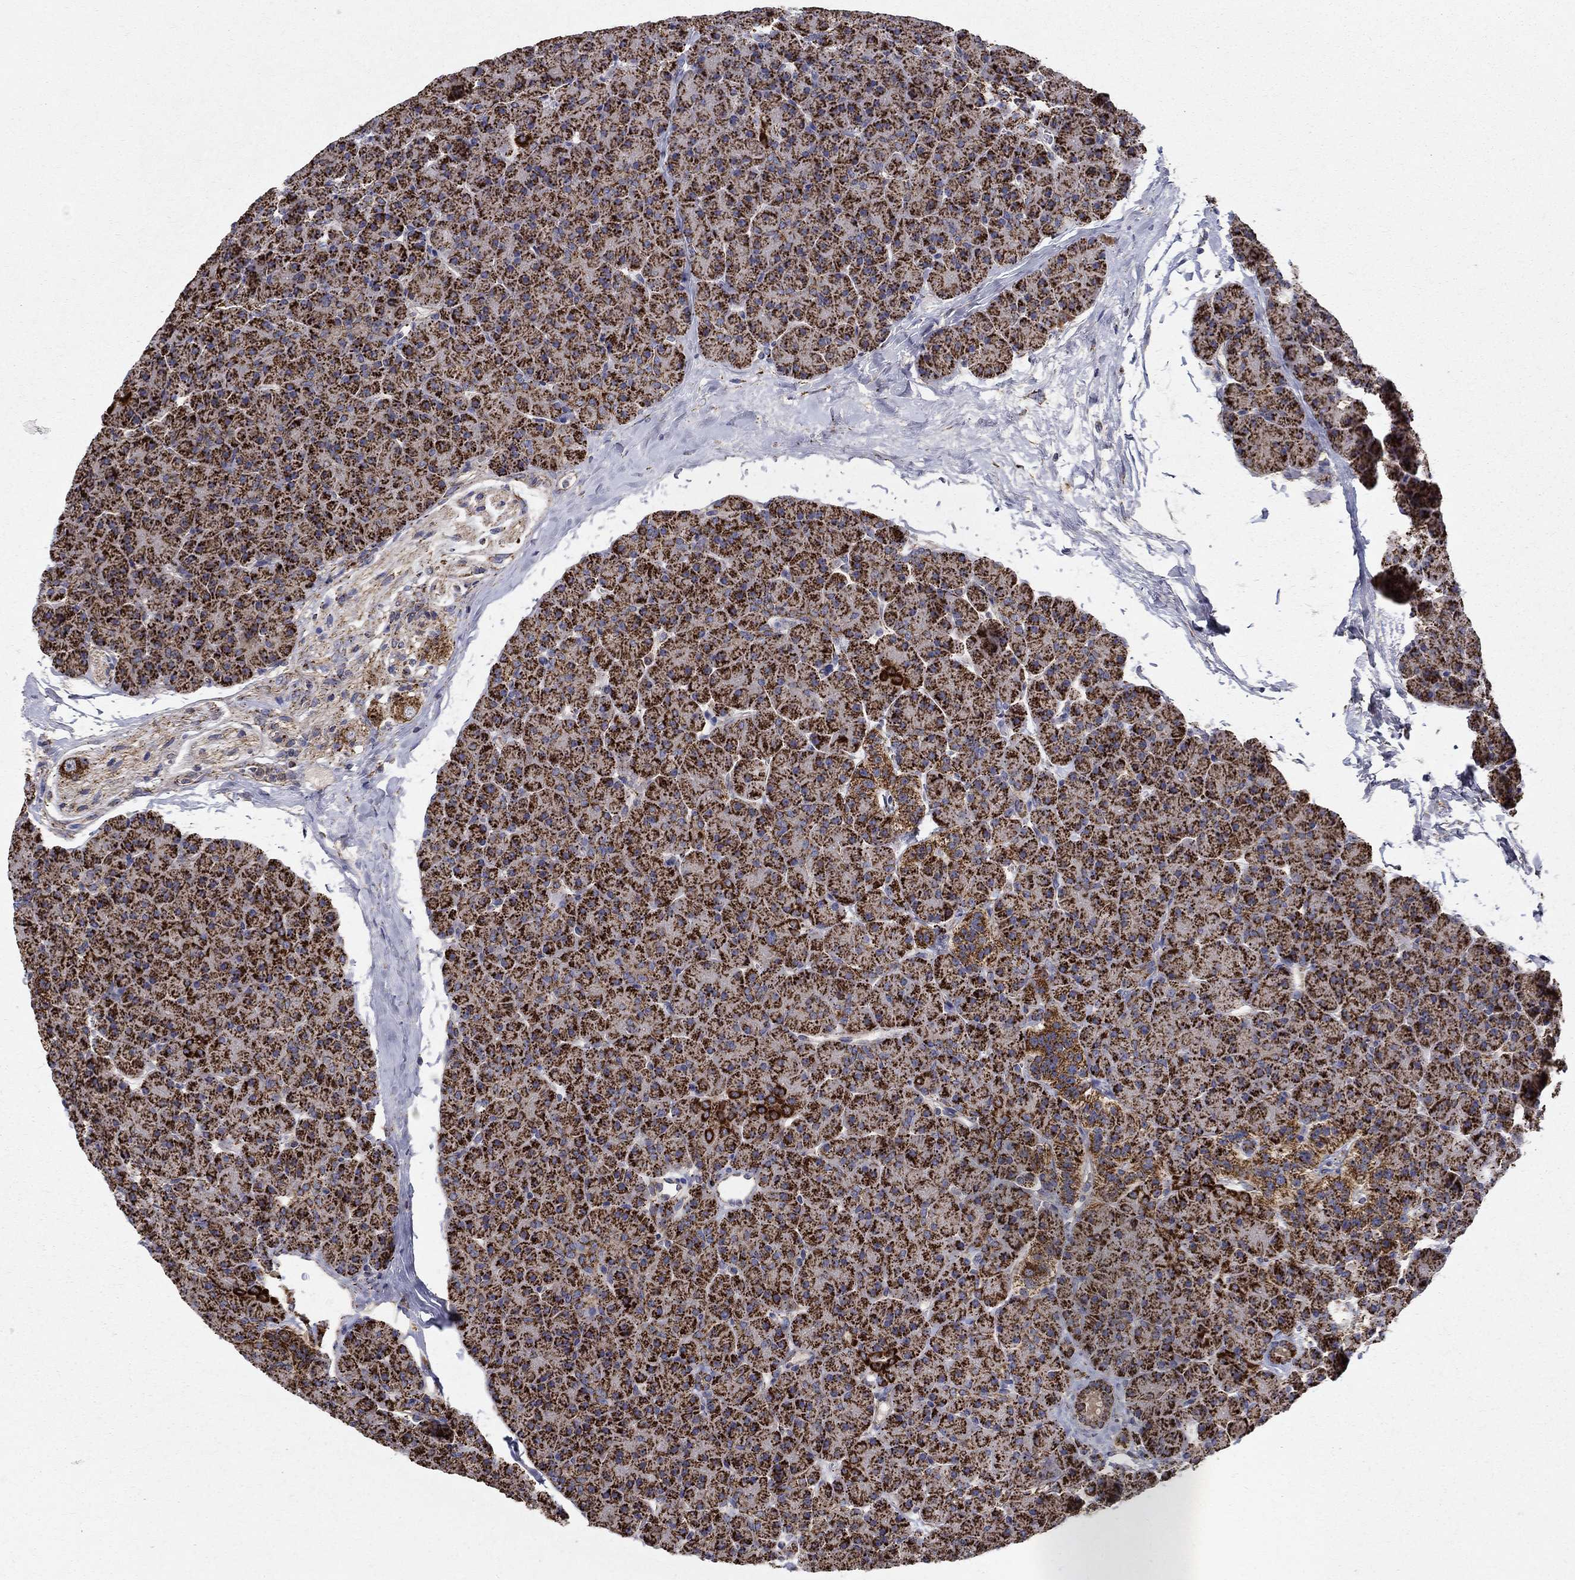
{"staining": {"intensity": "strong", "quantity": ">75%", "location": "cytoplasmic/membranous"}, "tissue": "pancreas", "cell_type": "Exocrine glandular cells", "image_type": "normal", "snomed": [{"axis": "morphology", "description": "Normal tissue, NOS"}, {"axis": "topography", "description": "Pancreas"}], "caption": "Protein expression analysis of normal human pancreas reveals strong cytoplasmic/membranous staining in about >75% of exocrine glandular cells. The staining was performed using DAB, with brown indicating positive protein expression. Nuclei are stained blue with hematoxylin.", "gene": "GCSH", "patient": {"sex": "female", "age": 44}}